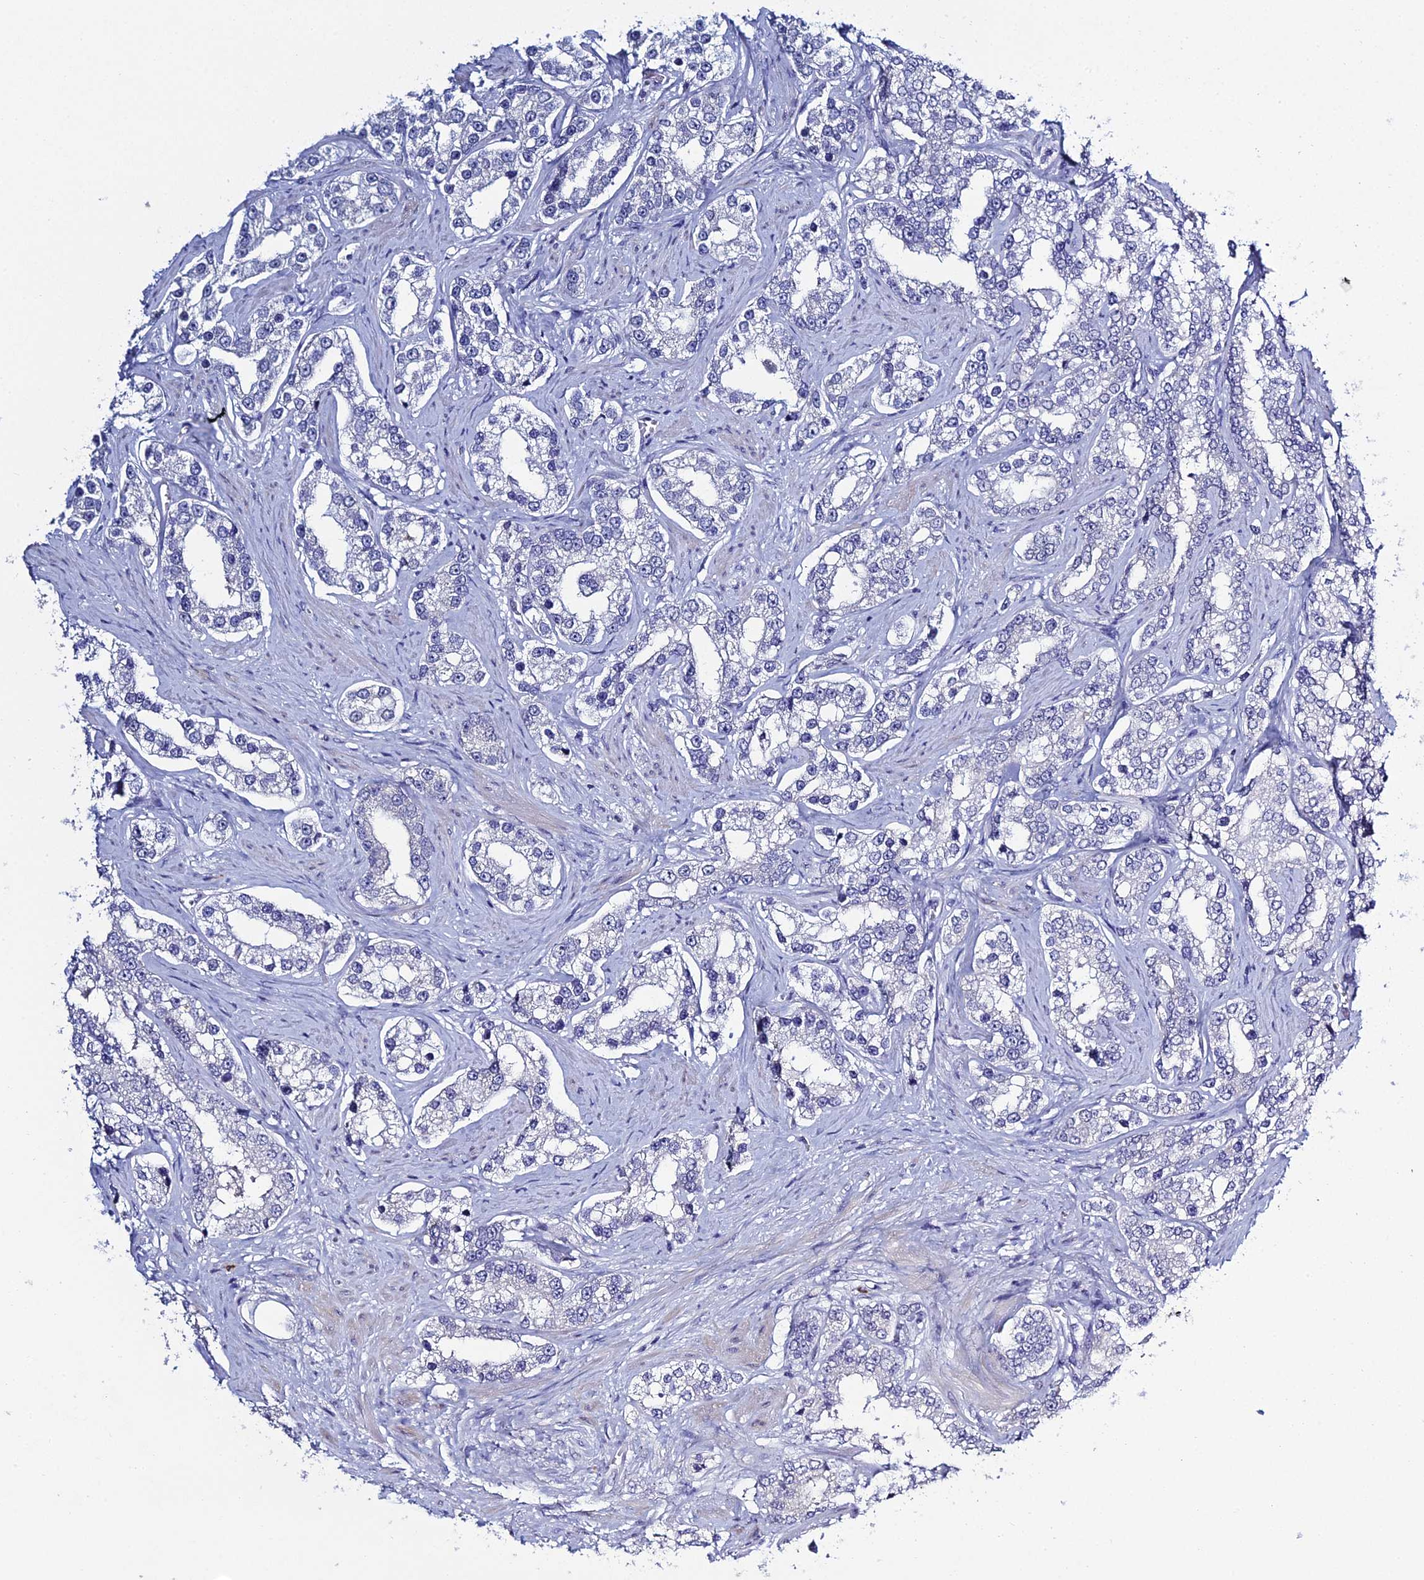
{"staining": {"intensity": "negative", "quantity": "none", "location": "none"}, "tissue": "prostate cancer", "cell_type": "Tumor cells", "image_type": "cancer", "snomed": [{"axis": "morphology", "description": "Normal tissue, NOS"}, {"axis": "morphology", "description": "Adenocarcinoma, High grade"}, {"axis": "topography", "description": "Prostate"}], "caption": "The micrograph displays no significant staining in tumor cells of prostate cancer.", "gene": "MUC13", "patient": {"sex": "male", "age": 83}}